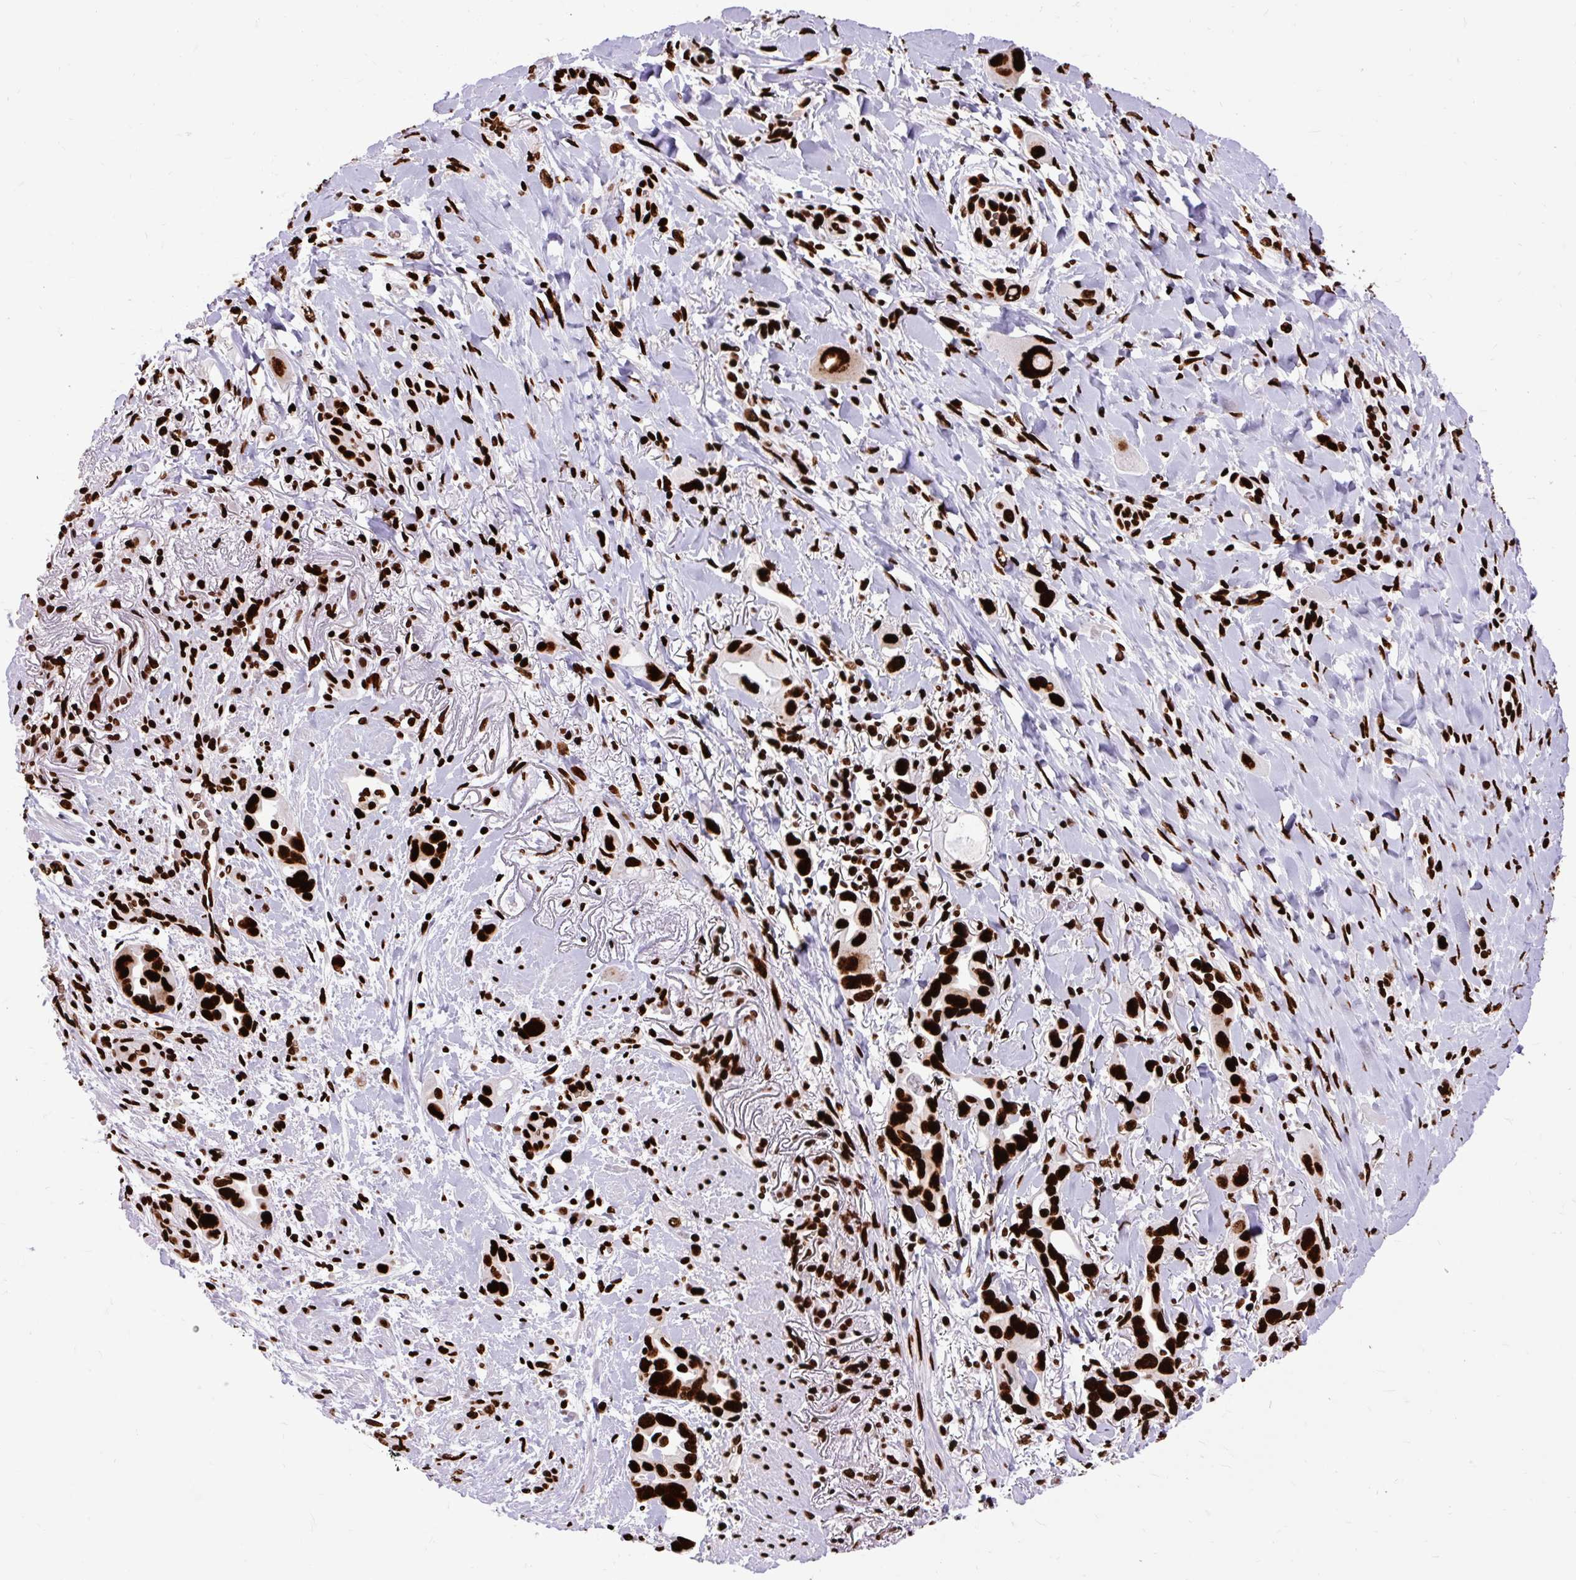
{"staining": {"intensity": "strong", "quantity": ">75%", "location": "nuclear"}, "tissue": "lung cancer", "cell_type": "Tumor cells", "image_type": "cancer", "snomed": [{"axis": "morphology", "description": "Adenocarcinoma, NOS"}, {"axis": "topography", "description": "Lung"}], "caption": "Approximately >75% of tumor cells in human lung adenocarcinoma demonstrate strong nuclear protein expression as visualized by brown immunohistochemical staining.", "gene": "FUS", "patient": {"sex": "male", "age": 76}}